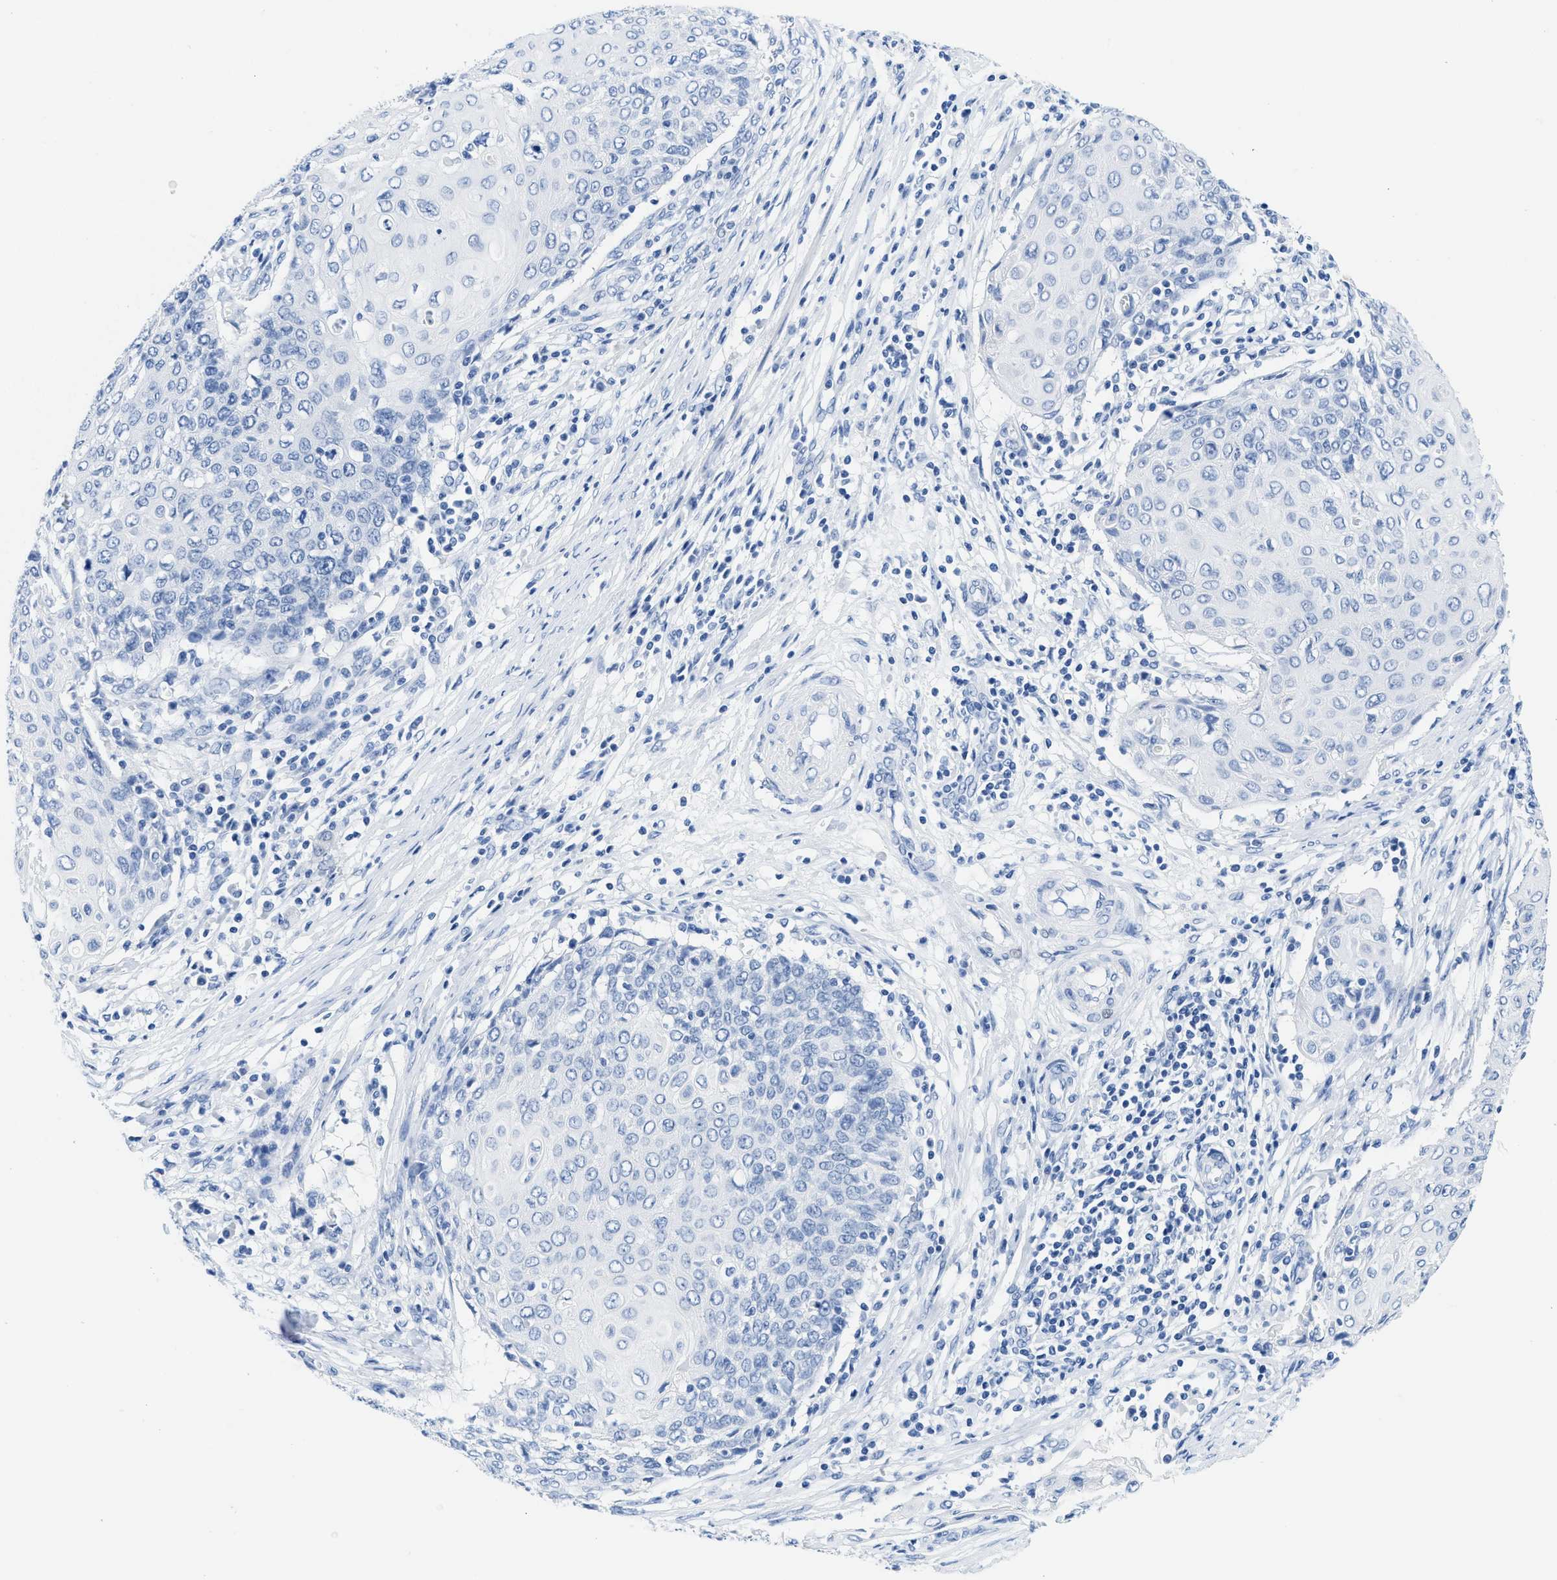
{"staining": {"intensity": "negative", "quantity": "none", "location": "none"}, "tissue": "cervical cancer", "cell_type": "Tumor cells", "image_type": "cancer", "snomed": [{"axis": "morphology", "description": "Squamous cell carcinoma, NOS"}, {"axis": "topography", "description": "Cervix"}], "caption": "This is an immunohistochemistry (IHC) histopathology image of cervical cancer (squamous cell carcinoma). There is no staining in tumor cells.", "gene": "GSN", "patient": {"sex": "female", "age": 39}}